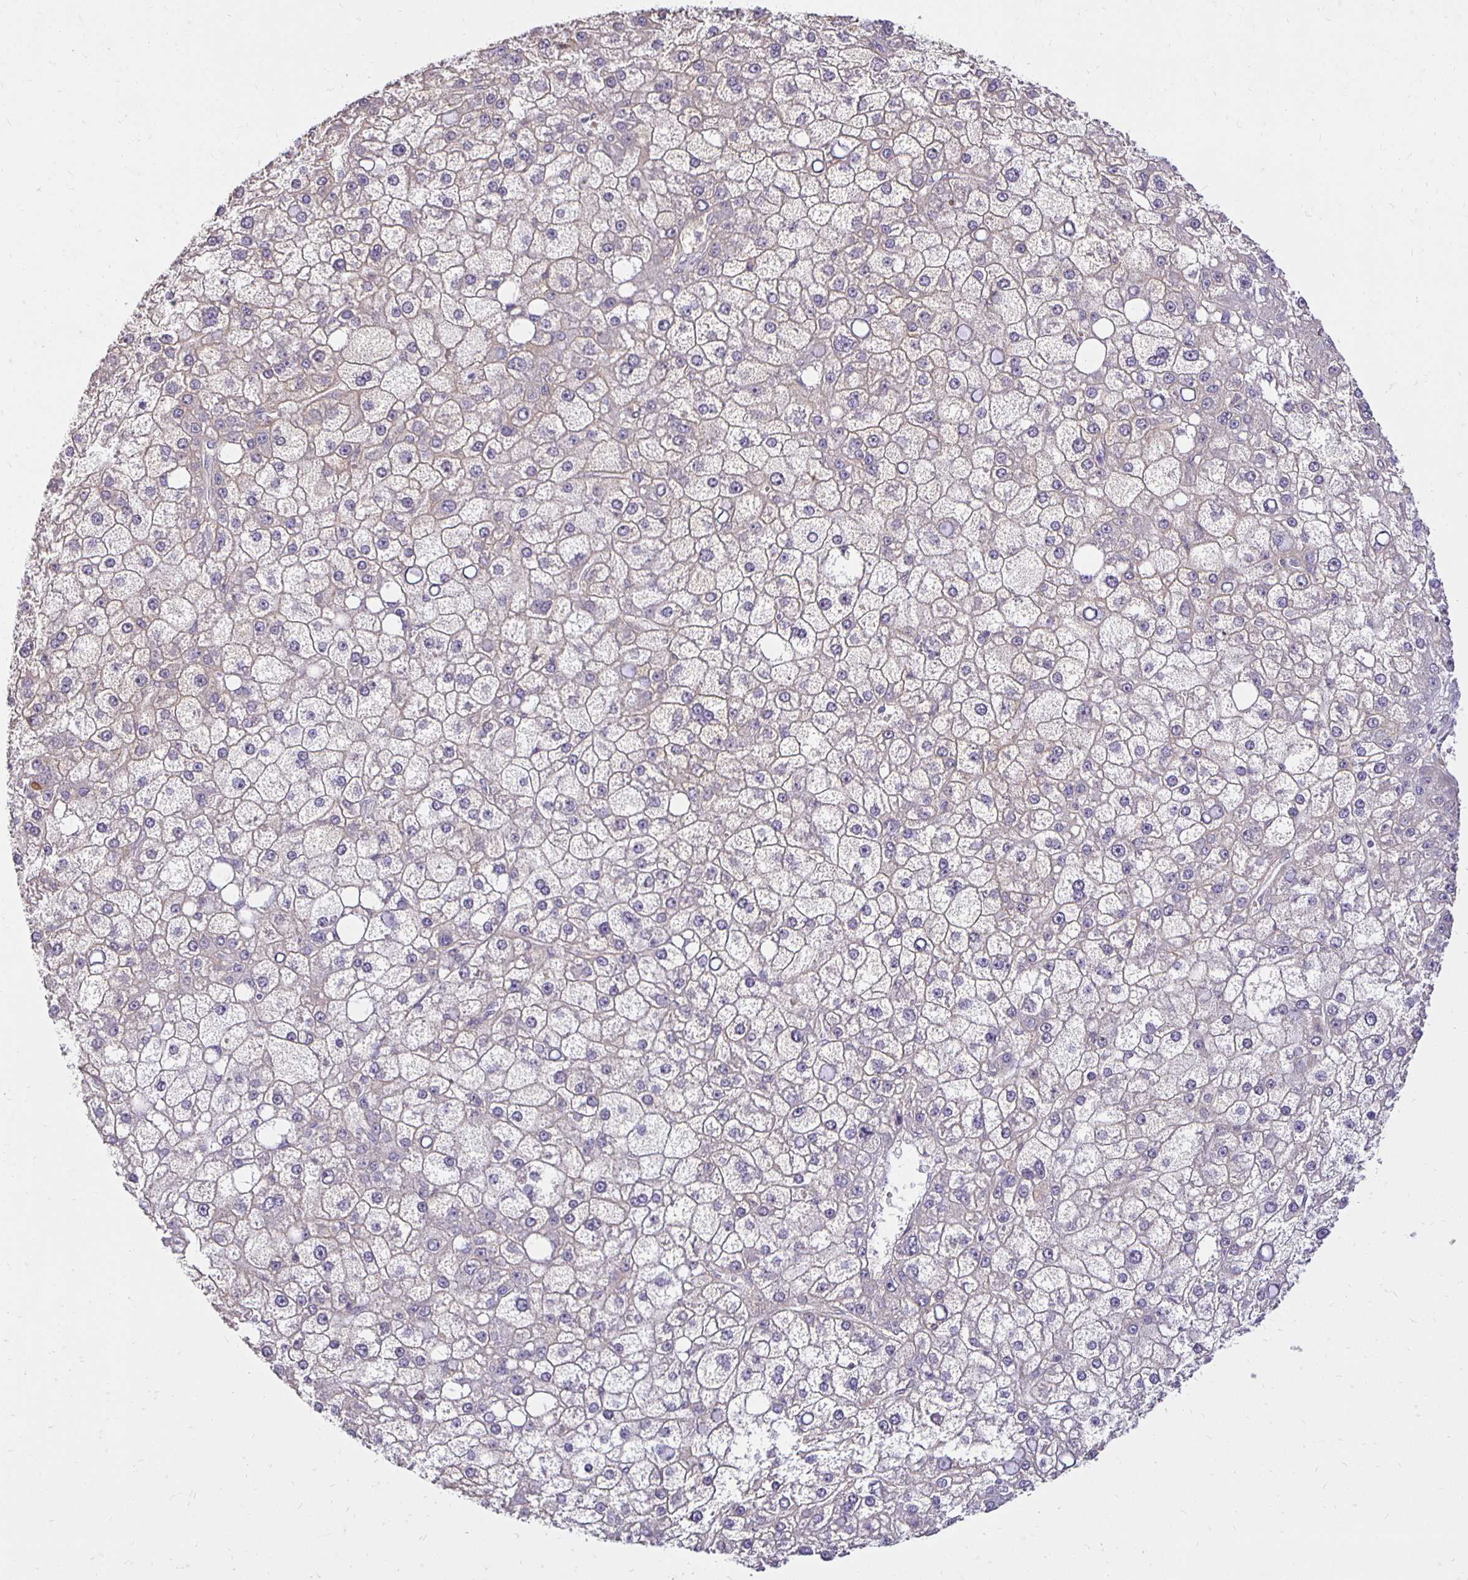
{"staining": {"intensity": "negative", "quantity": "none", "location": "none"}, "tissue": "liver cancer", "cell_type": "Tumor cells", "image_type": "cancer", "snomed": [{"axis": "morphology", "description": "Carcinoma, Hepatocellular, NOS"}, {"axis": "topography", "description": "Liver"}], "caption": "Tumor cells show no significant staining in liver cancer.", "gene": "PNPLA3", "patient": {"sex": "male", "age": 67}}